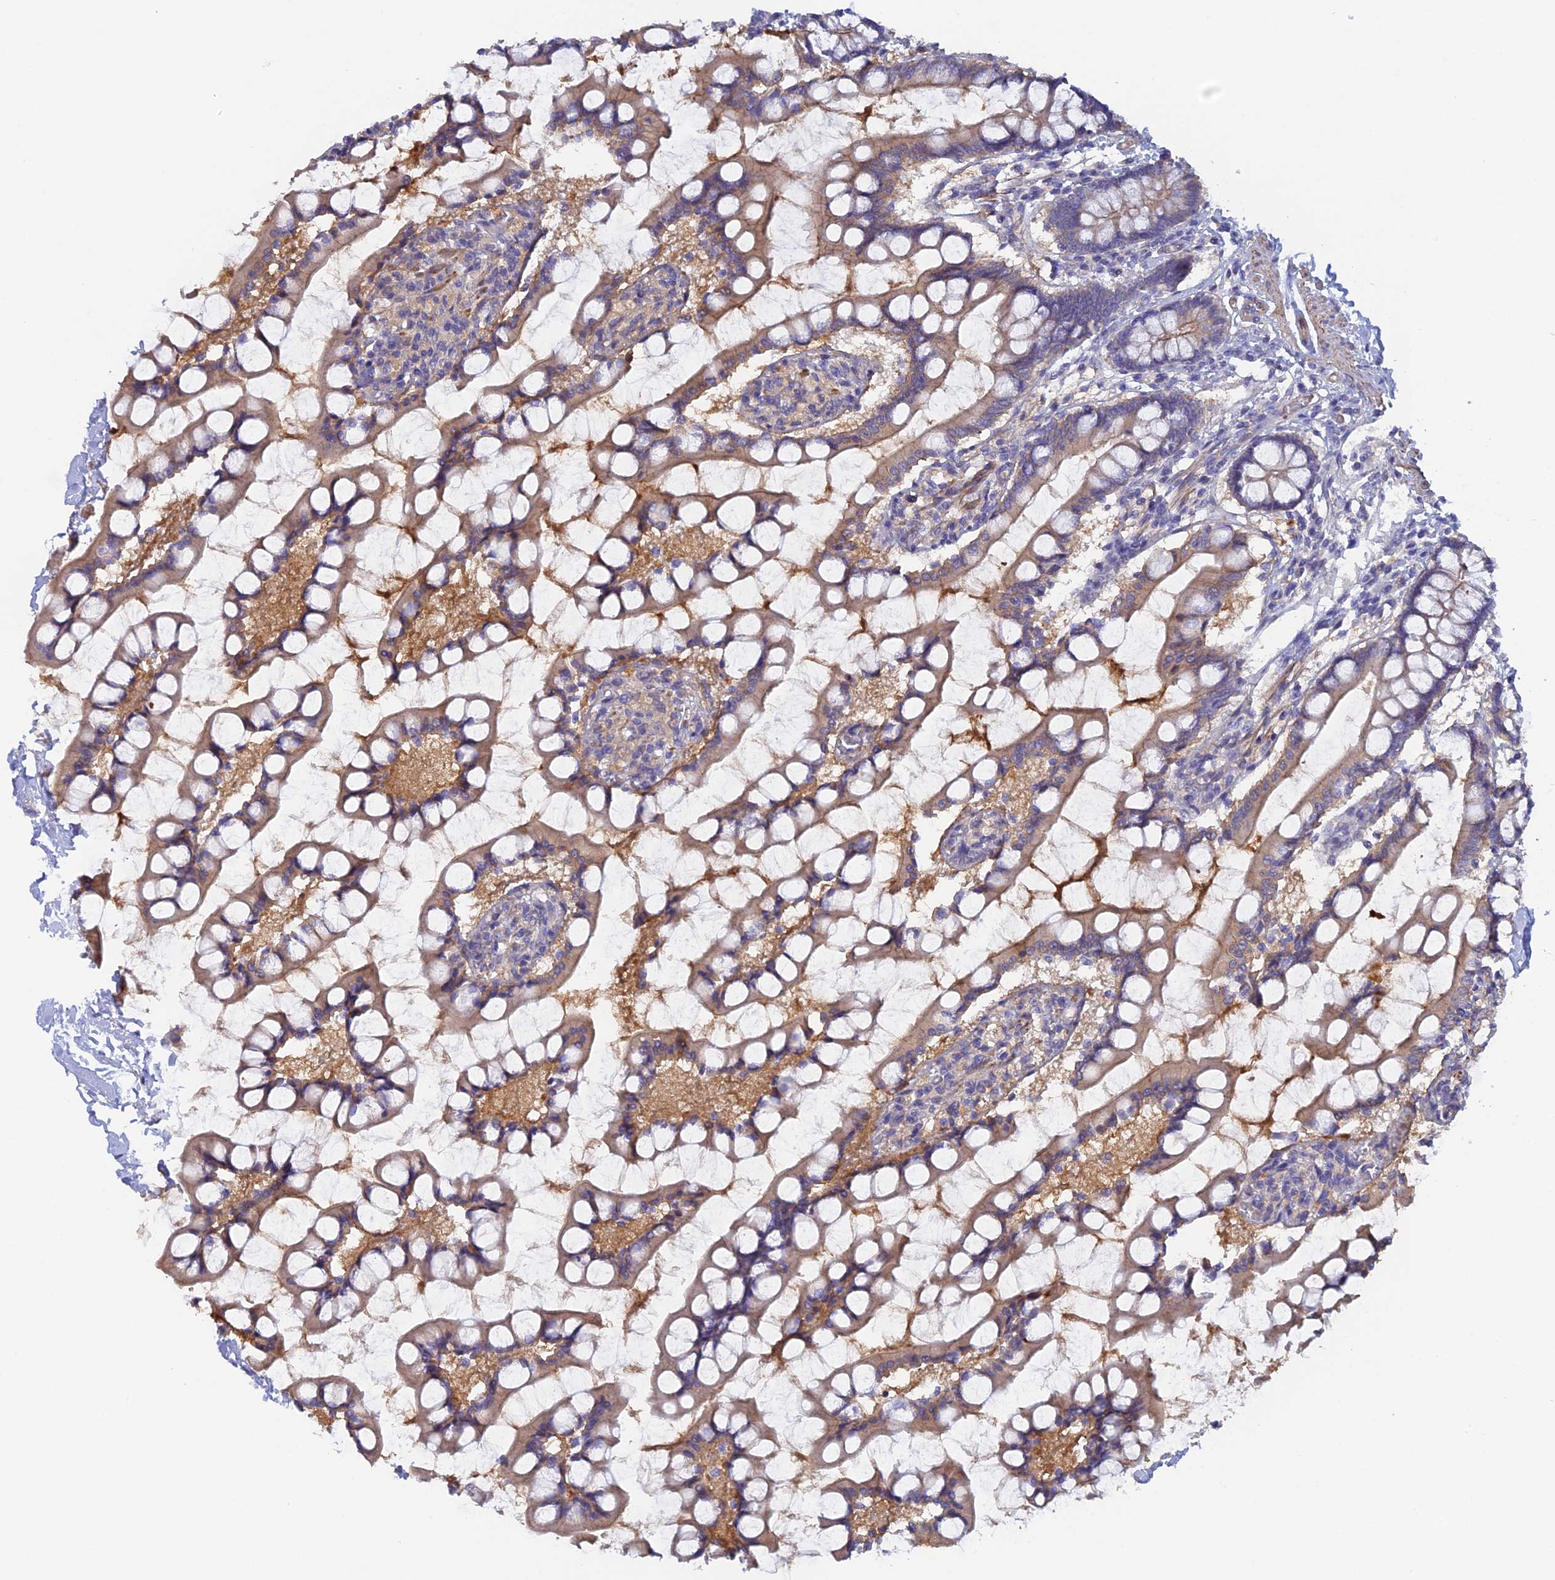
{"staining": {"intensity": "moderate", "quantity": "25%-75%", "location": "cytoplasmic/membranous"}, "tissue": "small intestine", "cell_type": "Glandular cells", "image_type": "normal", "snomed": [{"axis": "morphology", "description": "Normal tissue, NOS"}, {"axis": "topography", "description": "Small intestine"}], "caption": "A photomicrograph showing moderate cytoplasmic/membranous staining in approximately 25%-75% of glandular cells in normal small intestine, as visualized by brown immunohistochemical staining.", "gene": "FZR1", "patient": {"sex": "male", "age": 52}}